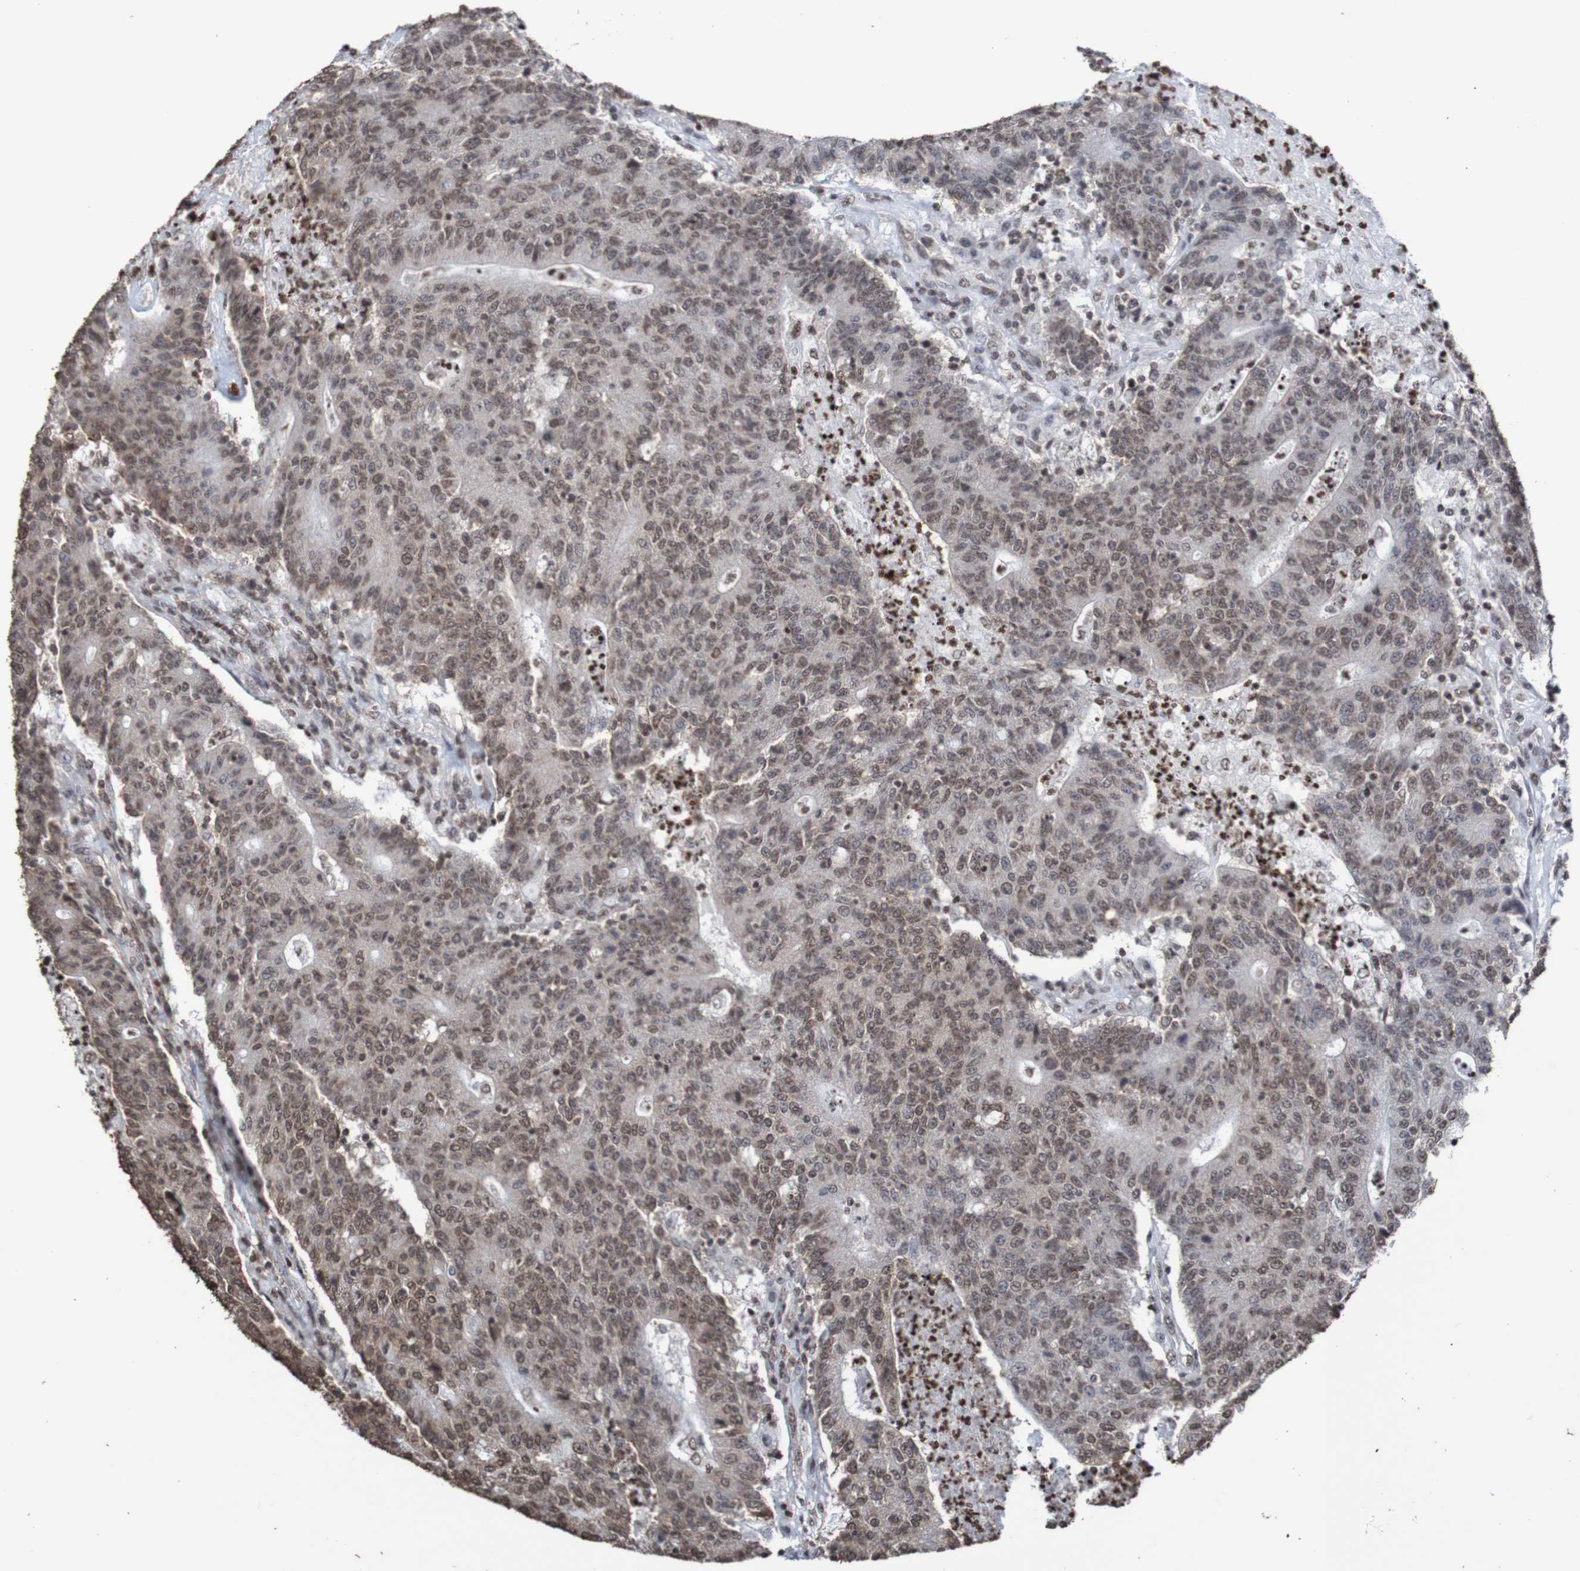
{"staining": {"intensity": "weak", "quantity": ">75%", "location": "nuclear"}, "tissue": "colorectal cancer", "cell_type": "Tumor cells", "image_type": "cancer", "snomed": [{"axis": "morphology", "description": "Normal tissue, NOS"}, {"axis": "morphology", "description": "Adenocarcinoma, NOS"}, {"axis": "topography", "description": "Colon"}], "caption": "Immunohistochemistry (IHC) micrograph of human colorectal cancer stained for a protein (brown), which reveals low levels of weak nuclear positivity in about >75% of tumor cells.", "gene": "GFI1", "patient": {"sex": "female", "age": 75}}